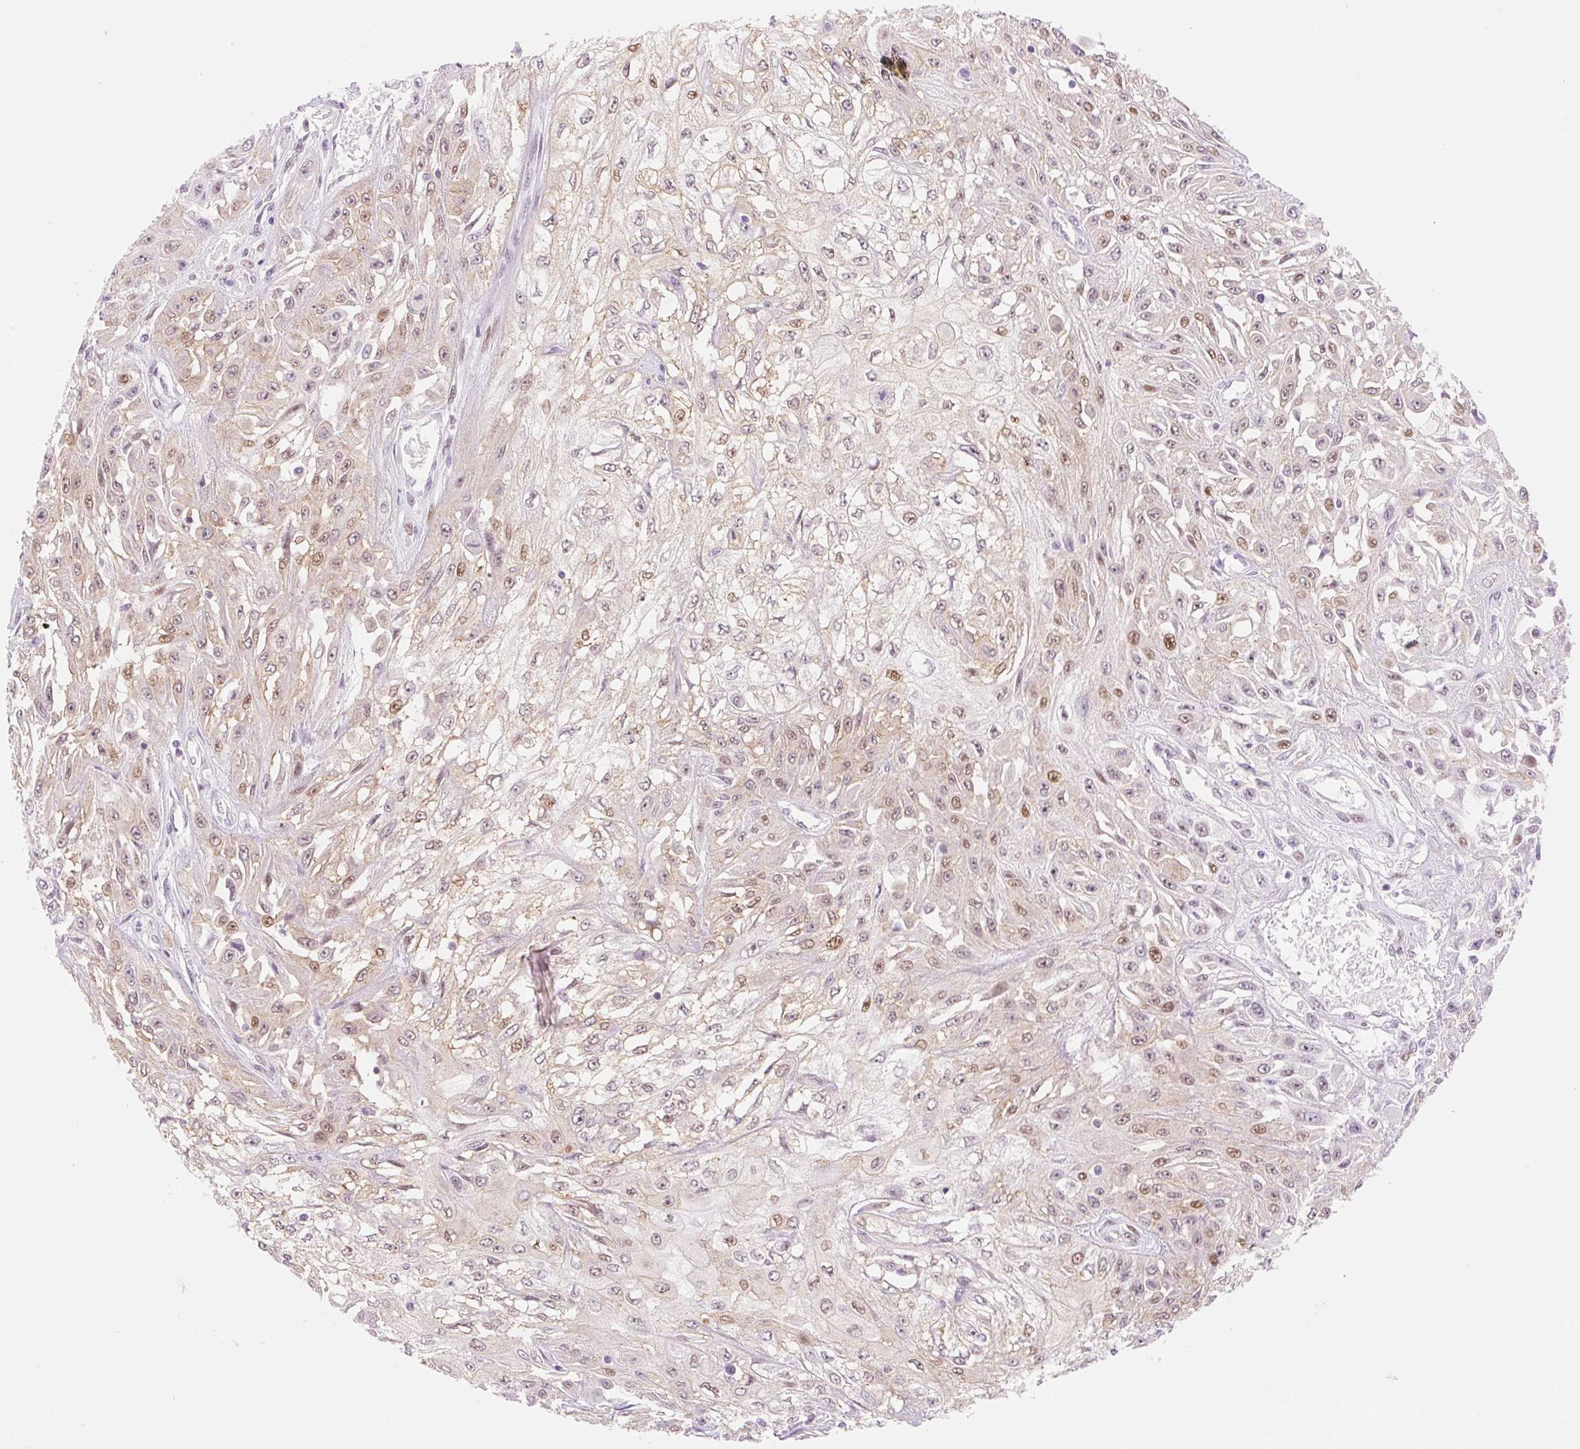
{"staining": {"intensity": "weak", "quantity": "25%-75%", "location": "nuclear"}, "tissue": "skin cancer", "cell_type": "Tumor cells", "image_type": "cancer", "snomed": [{"axis": "morphology", "description": "Squamous cell carcinoma, NOS"}, {"axis": "morphology", "description": "Squamous cell carcinoma, metastatic, NOS"}, {"axis": "topography", "description": "Skin"}, {"axis": "topography", "description": "Lymph node"}], "caption": "Brown immunohistochemical staining in skin cancer shows weak nuclear positivity in about 25%-75% of tumor cells. The staining was performed using DAB to visualize the protein expression in brown, while the nuclei were stained in blue with hematoxylin (Magnification: 20x).", "gene": "H2BW1", "patient": {"sex": "male", "age": 75}}